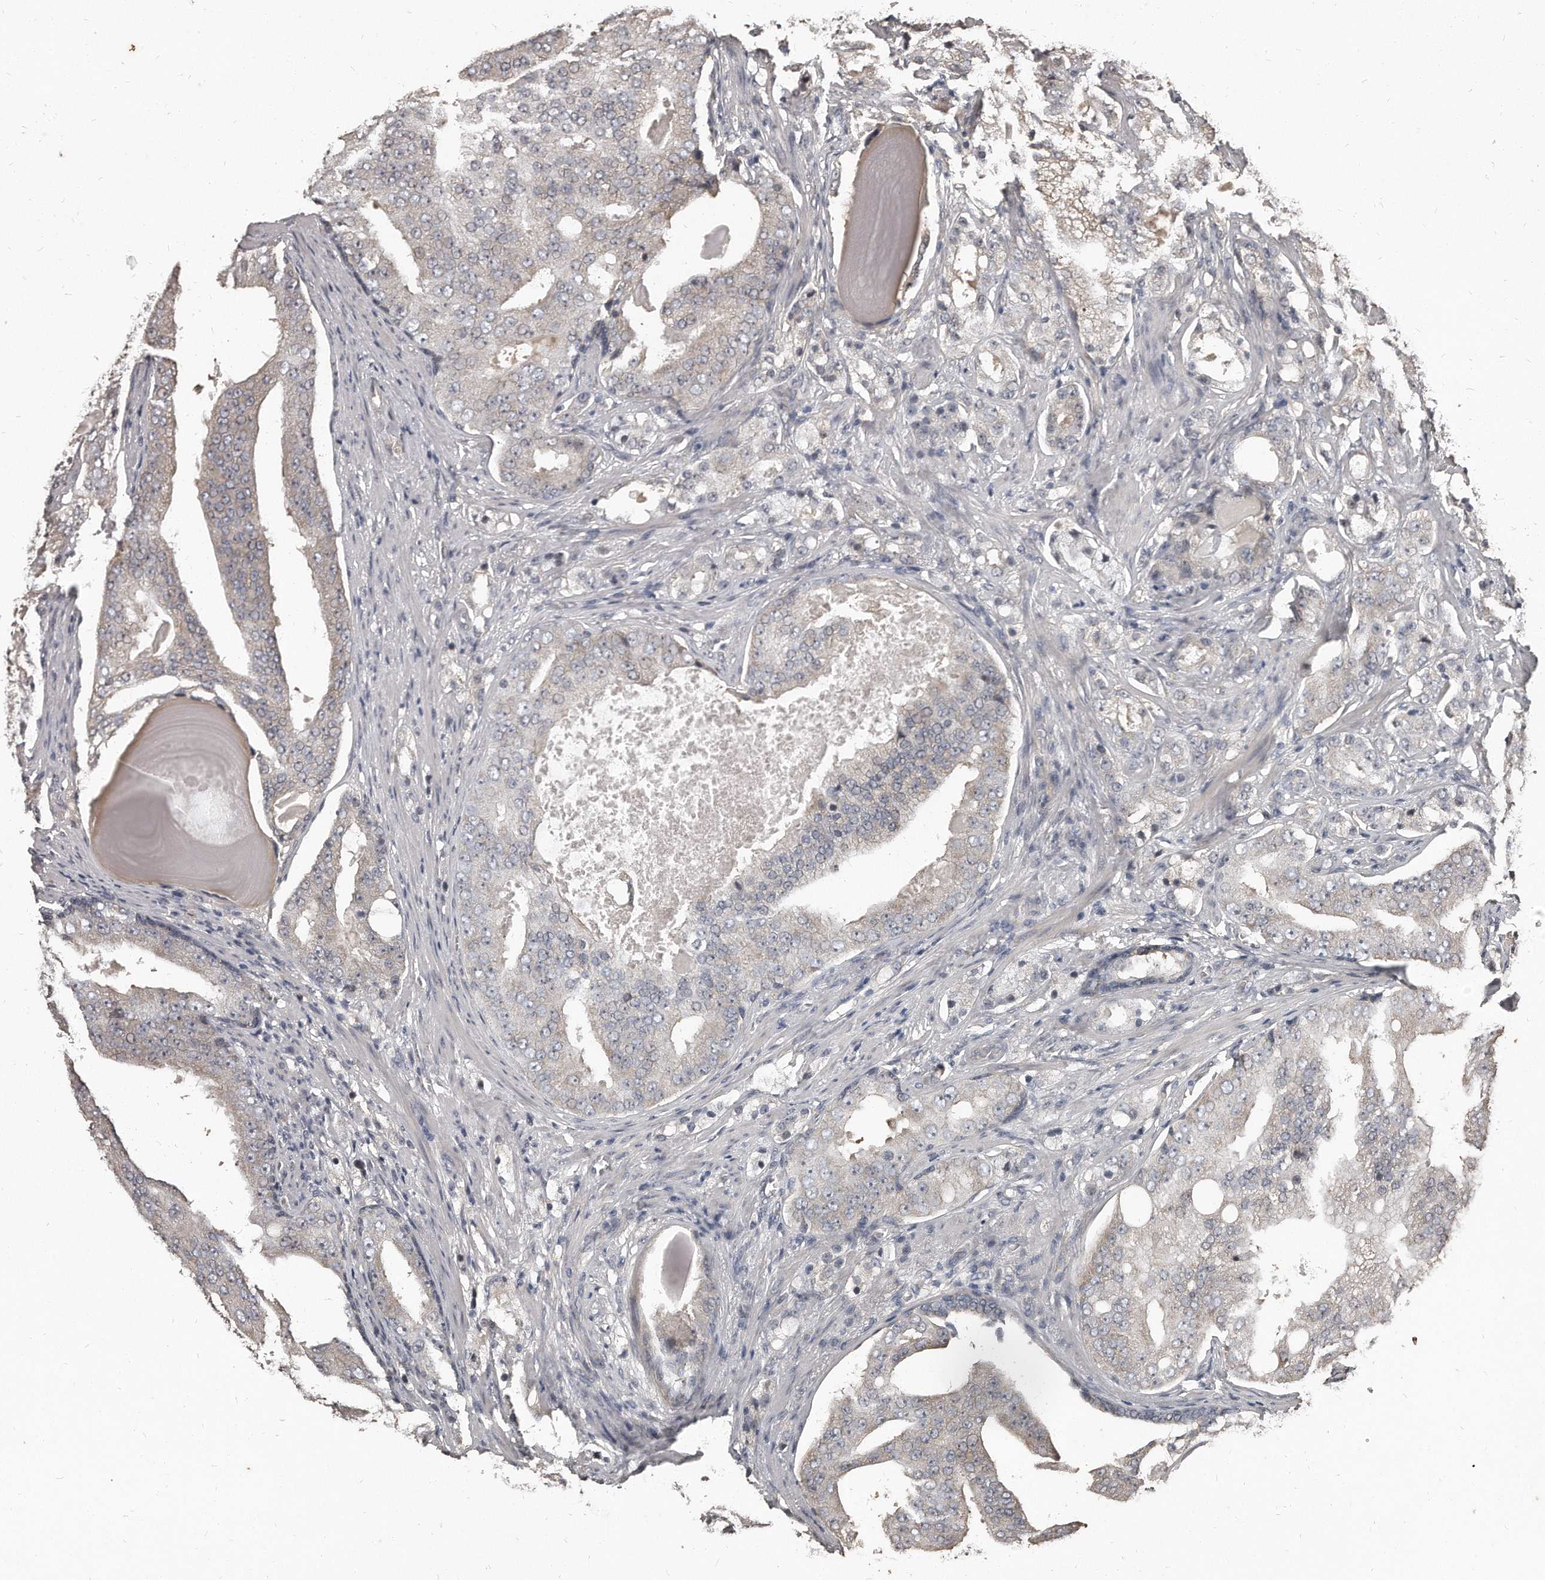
{"staining": {"intensity": "negative", "quantity": "none", "location": "none"}, "tissue": "prostate cancer", "cell_type": "Tumor cells", "image_type": "cancer", "snomed": [{"axis": "morphology", "description": "Adenocarcinoma, High grade"}, {"axis": "topography", "description": "Prostate"}], "caption": "This is an IHC micrograph of prostate cancer (adenocarcinoma (high-grade)). There is no staining in tumor cells.", "gene": "GRB10", "patient": {"sex": "male", "age": 68}}